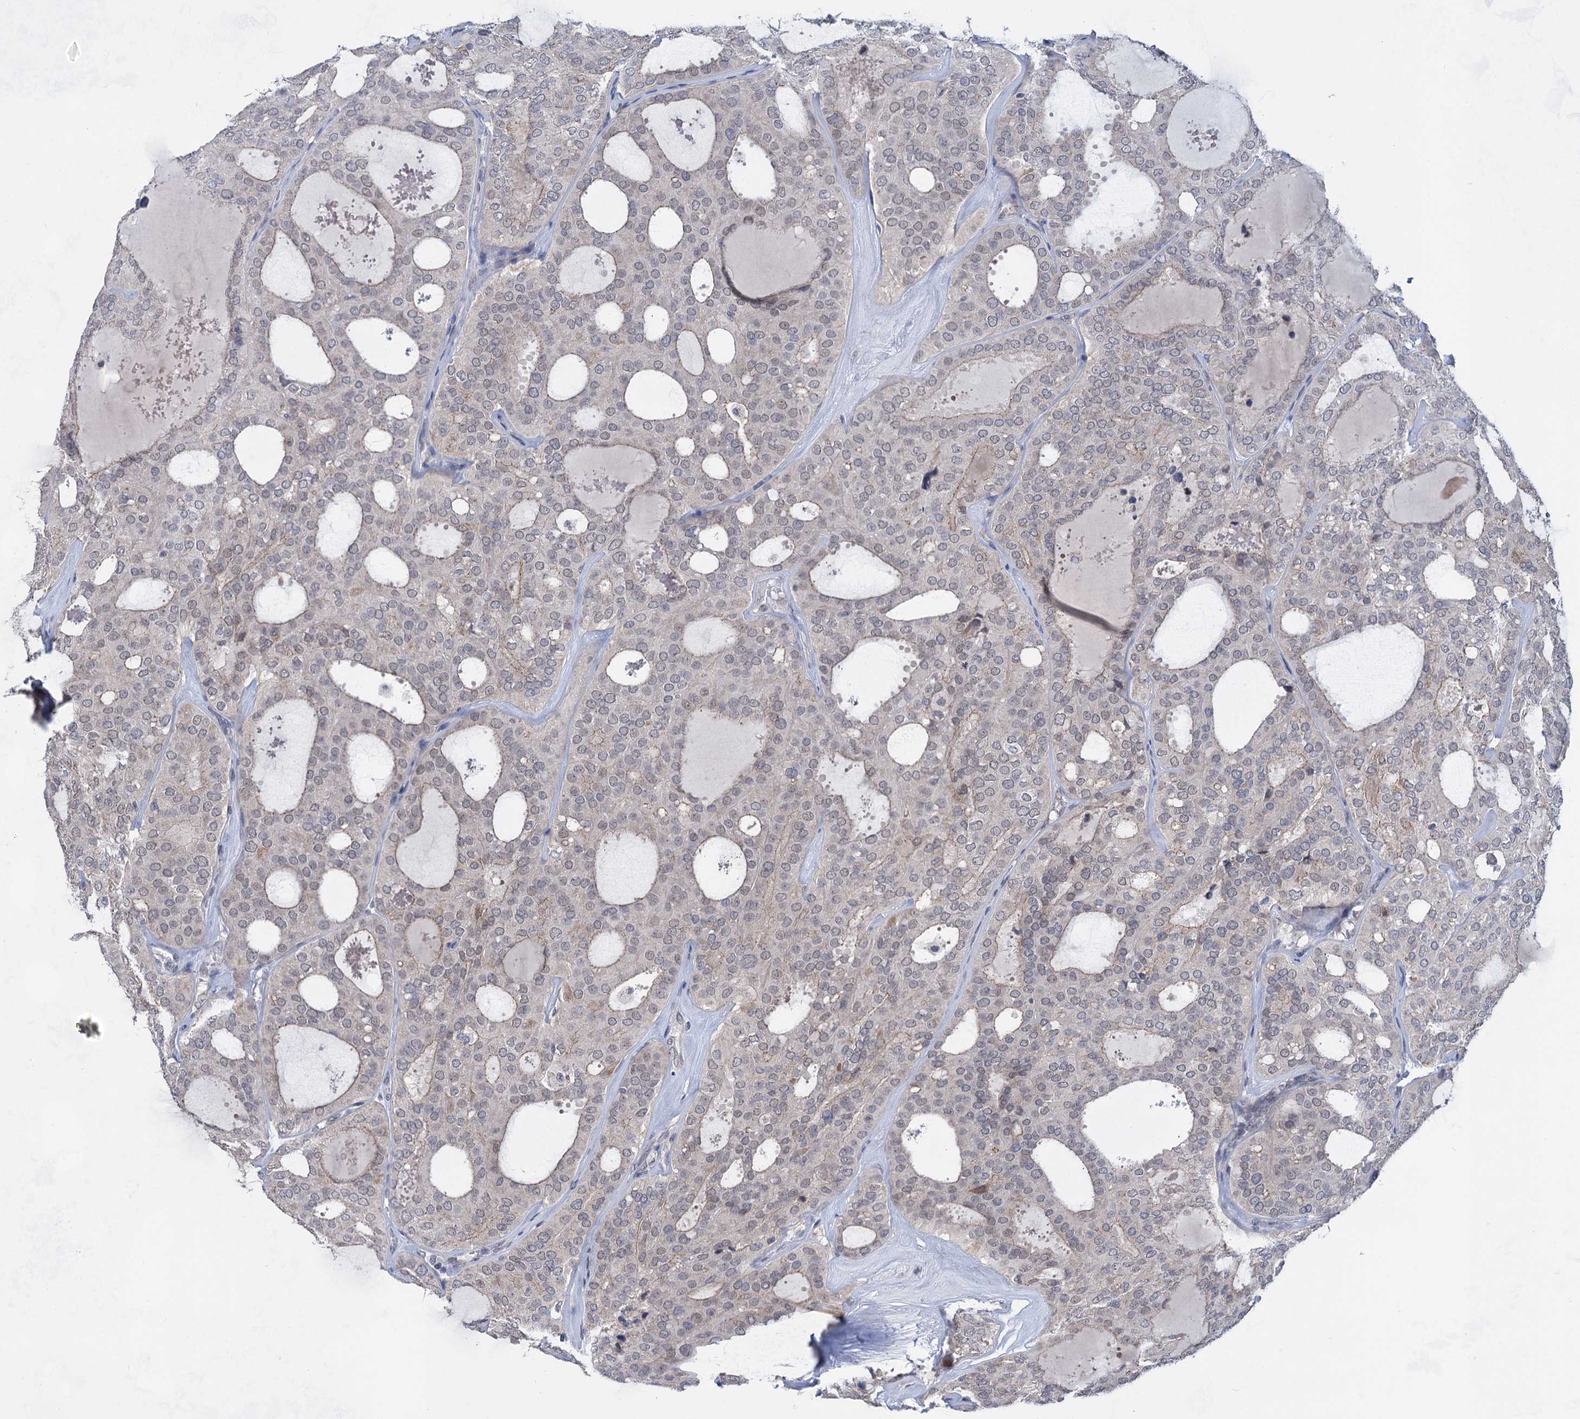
{"staining": {"intensity": "moderate", "quantity": "<25%", "location": "cytoplasmic/membranous"}, "tissue": "thyroid cancer", "cell_type": "Tumor cells", "image_type": "cancer", "snomed": [{"axis": "morphology", "description": "Follicular adenoma carcinoma, NOS"}, {"axis": "topography", "description": "Thyroid gland"}], "caption": "Human thyroid cancer stained with a brown dye demonstrates moderate cytoplasmic/membranous positive positivity in approximately <25% of tumor cells.", "gene": "TTC17", "patient": {"sex": "male", "age": 75}}